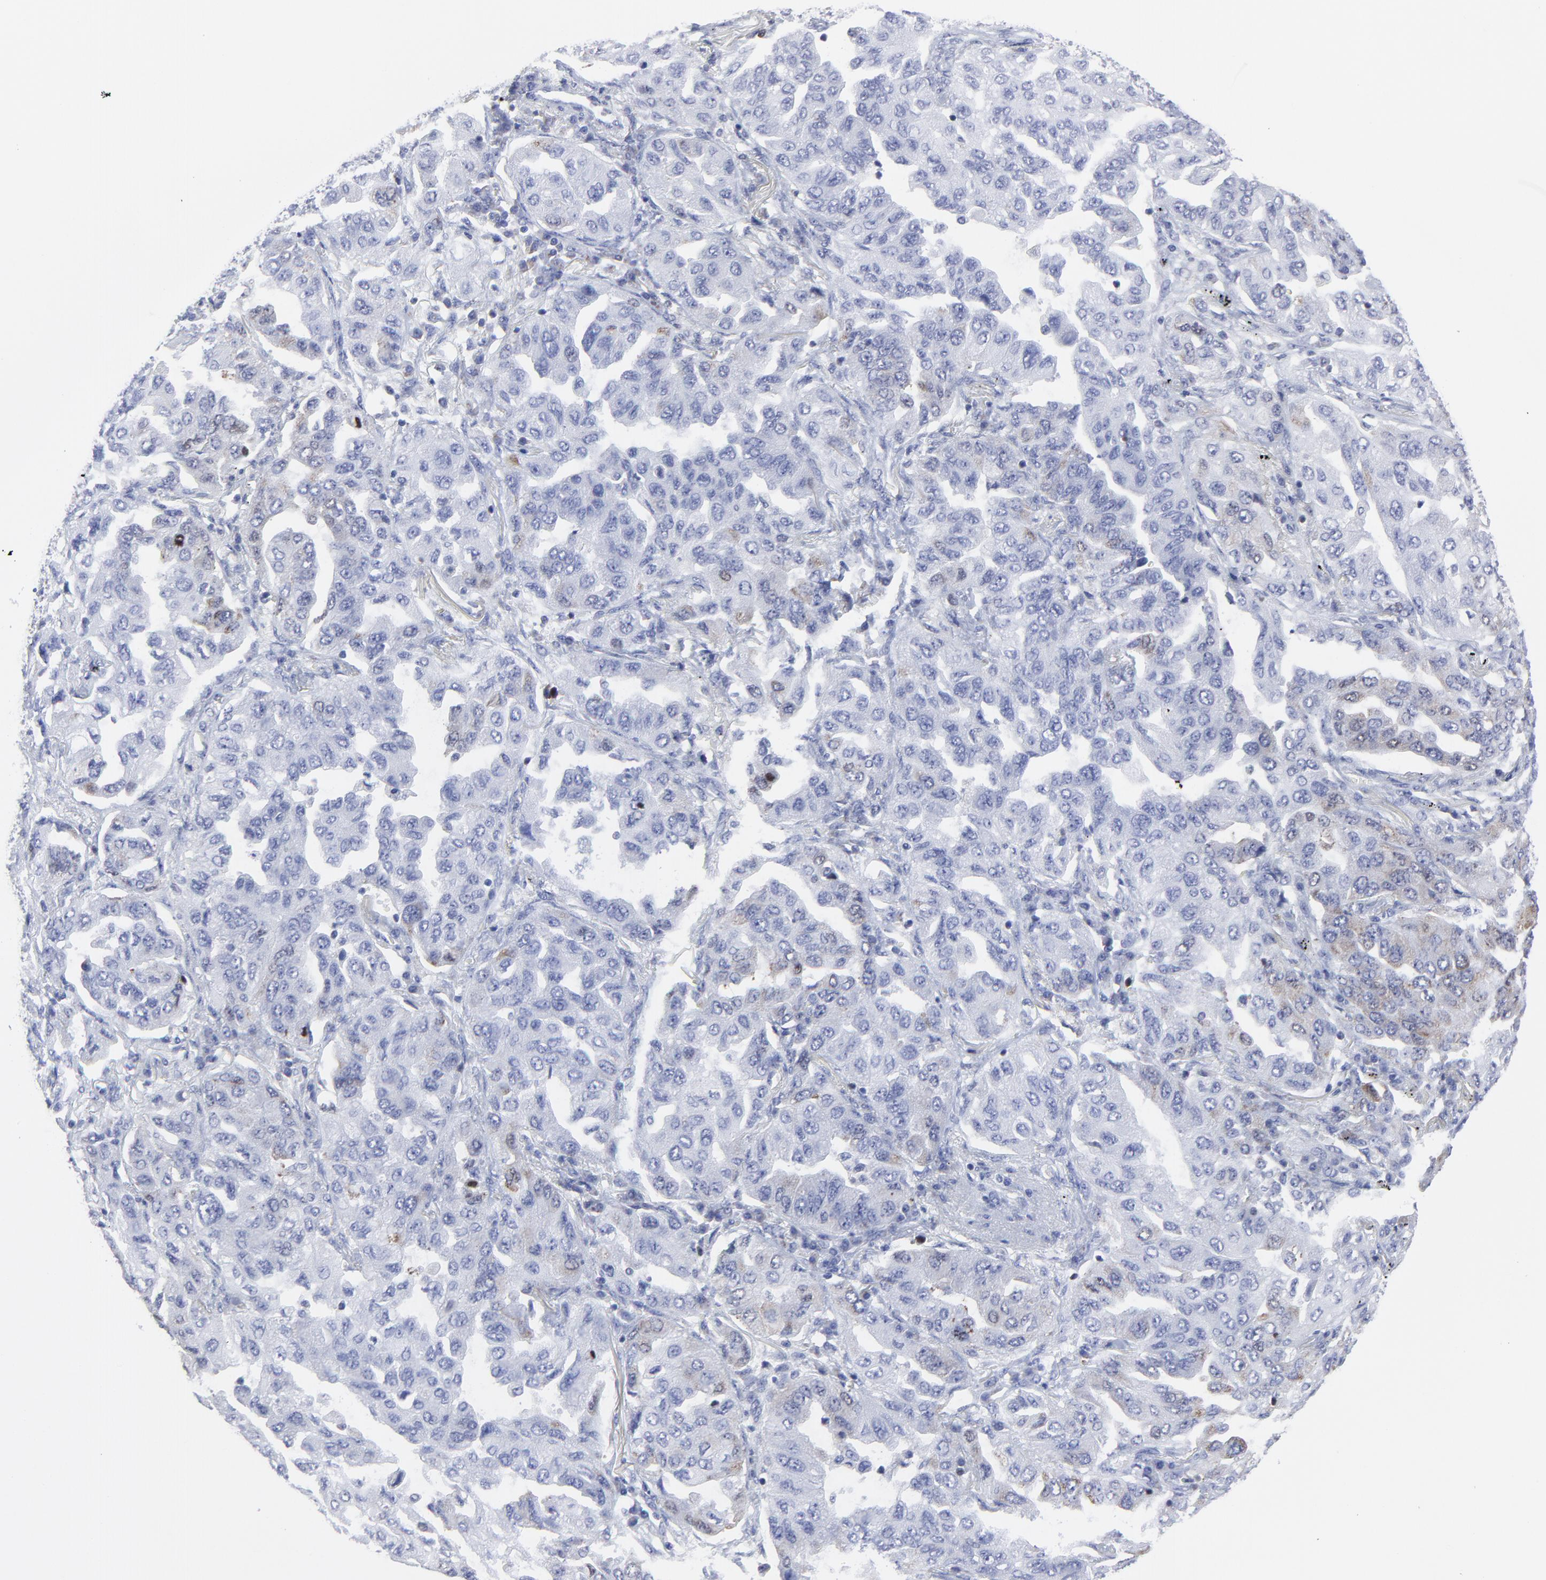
{"staining": {"intensity": "weak", "quantity": "<25%", "location": "cytoplasmic/membranous"}, "tissue": "lung cancer", "cell_type": "Tumor cells", "image_type": "cancer", "snomed": [{"axis": "morphology", "description": "Adenocarcinoma, NOS"}, {"axis": "topography", "description": "Lung"}], "caption": "Tumor cells are negative for protein expression in human lung cancer. Nuclei are stained in blue.", "gene": "NCAPH", "patient": {"sex": "female", "age": 65}}